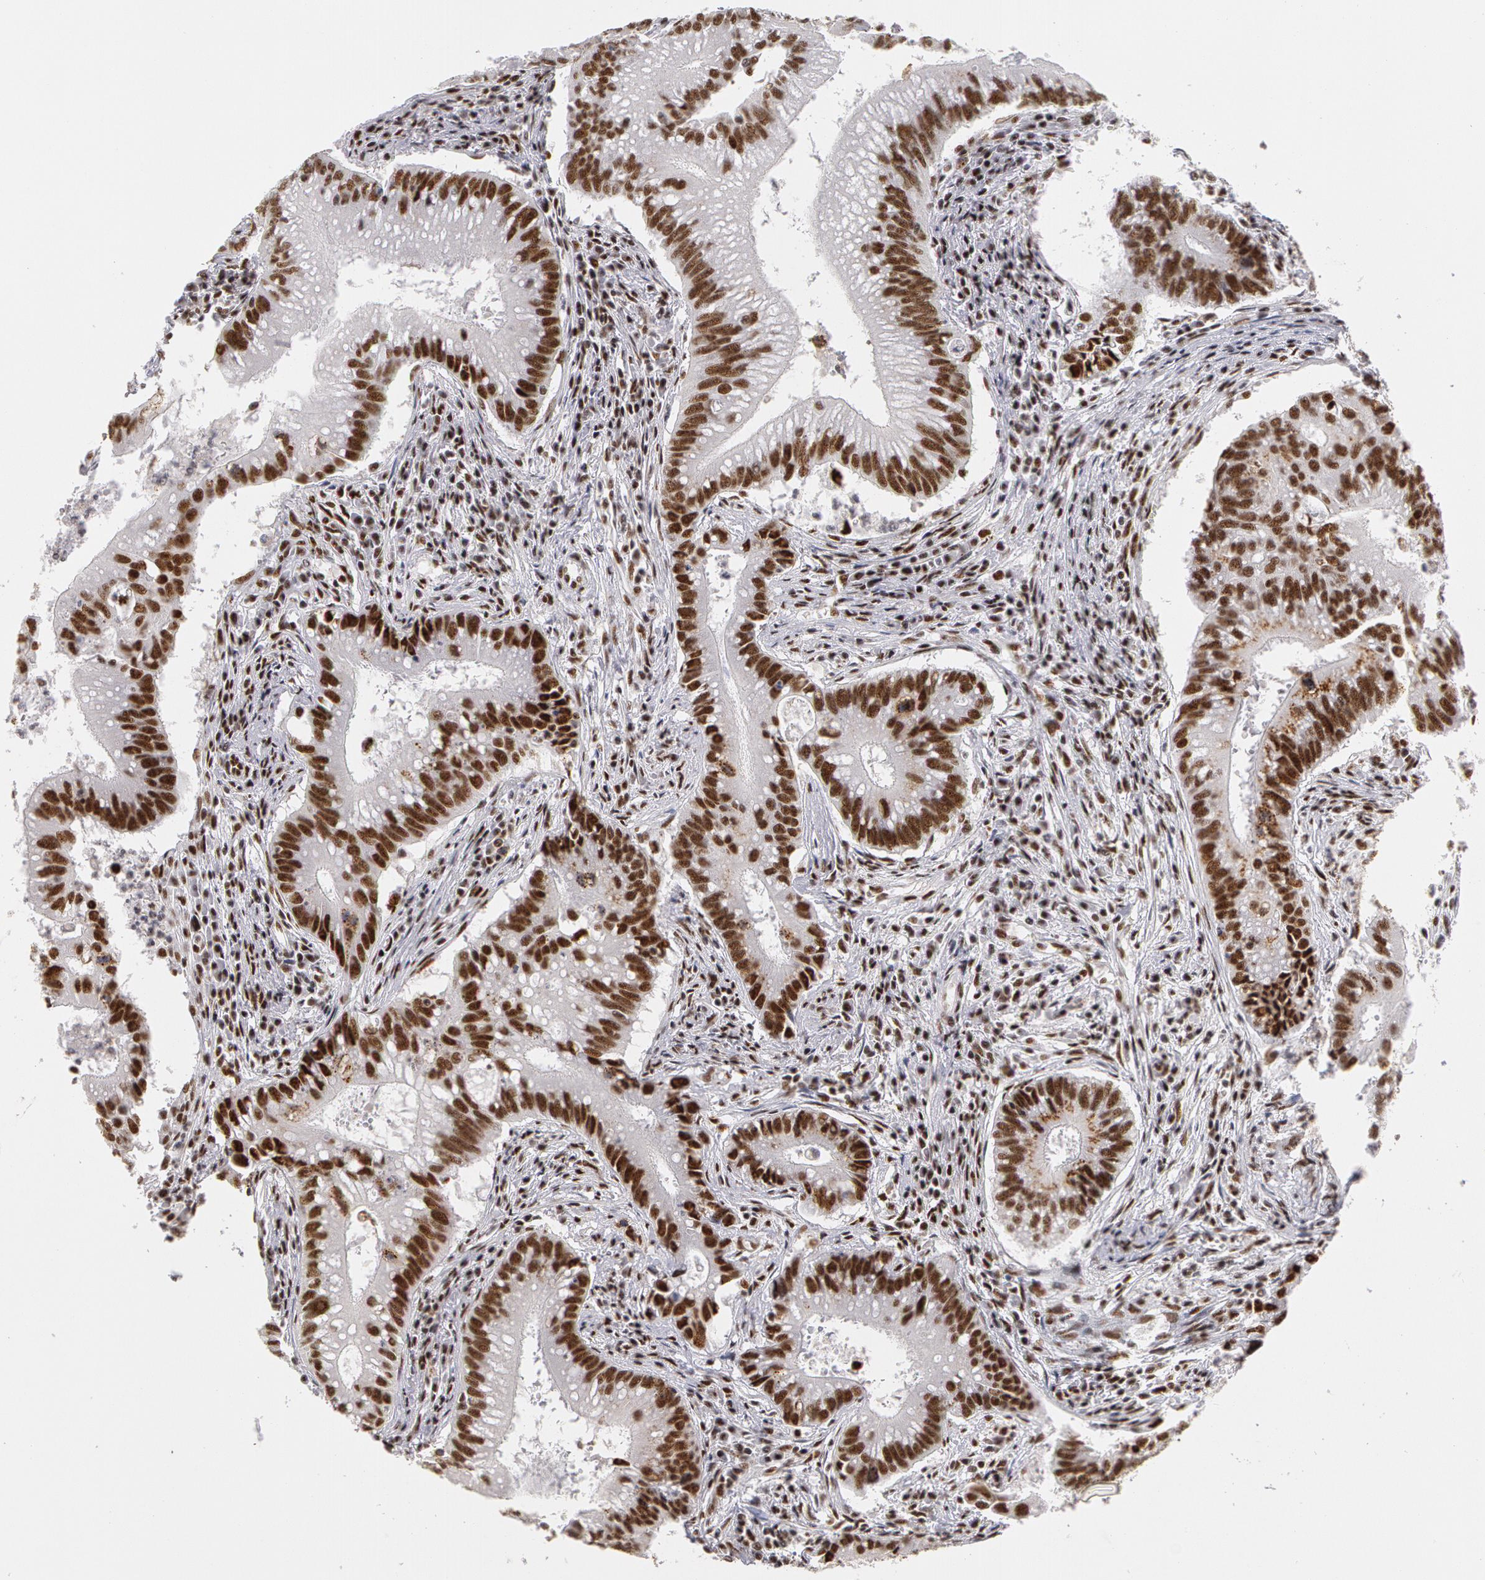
{"staining": {"intensity": "moderate", "quantity": ">75%", "location": "nuclear"}, "tissue": "colorectal cancer", "cell_type": "Tumor cells", "image_type": "cancer", "snomed": [{"axis": "morphology", "description": "Adenocarcinoma, NOS"}, {"axis": "topography", "description": "Rectum"}], "caption": "A brown stain labels moderate nuclear staining of a protein in human colorectal cancer tumor cells.", "gene": "PNN", "patient": {"sex": "female", "age": 81}}